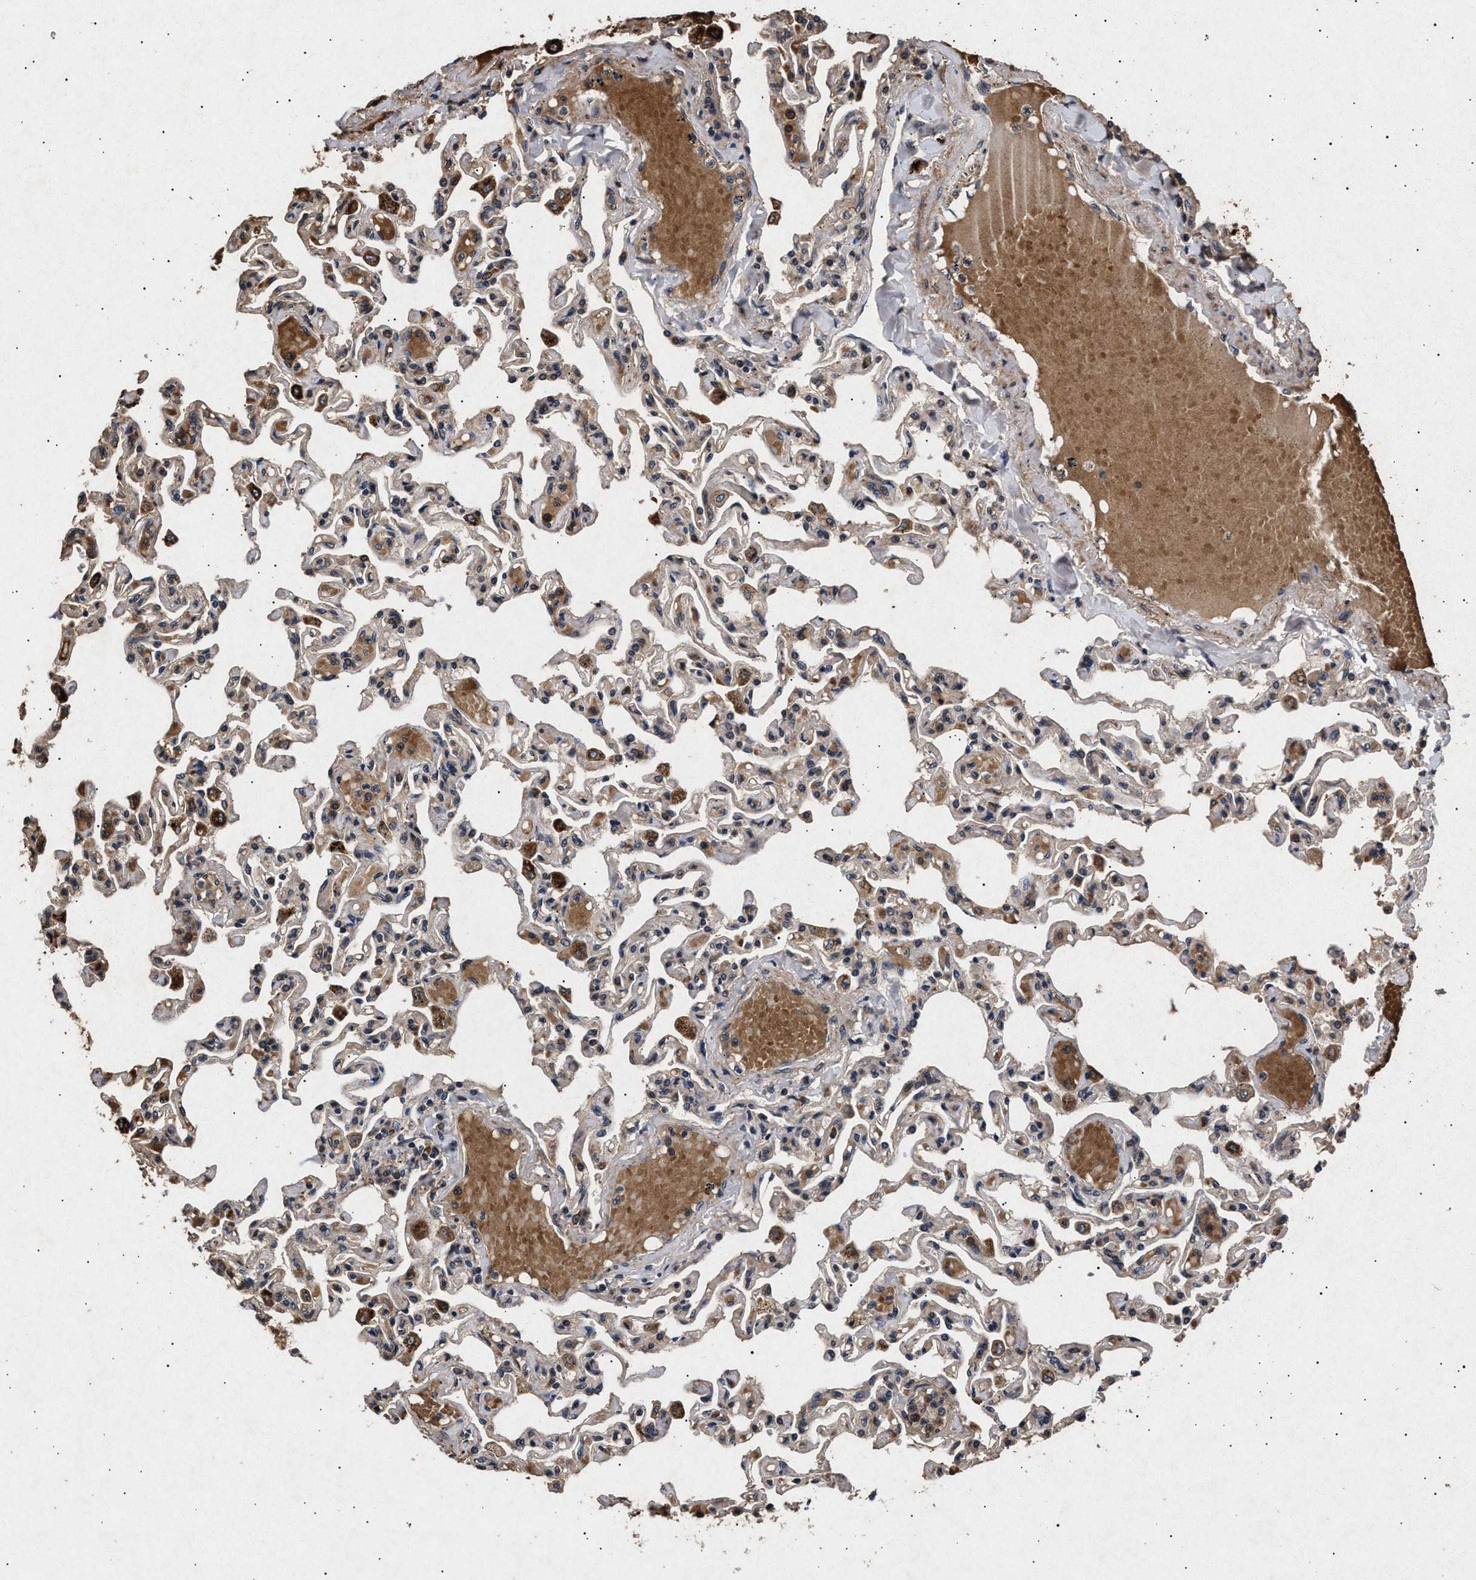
{"staining": {"intensity": "moderate", "quantity": ">75%", "location": "cytoplasmic/membranous"}, "tissue": "lung", "cell_type": "Alveolar cells", "image_type": "normal", "snomed": [{"axis": "morphology", "description": "Normal tissue, NOS"}, {"axis": "topography", "description": "Lung"}], "caption": "Lung stained with immunohistochemistry (IHC) demonstrates moderate cytoplasmic/membranous positivity in about >75% of alveolar cells.", "gene": "ITGB5", "patient": {"sex": "male", "age": 21}}